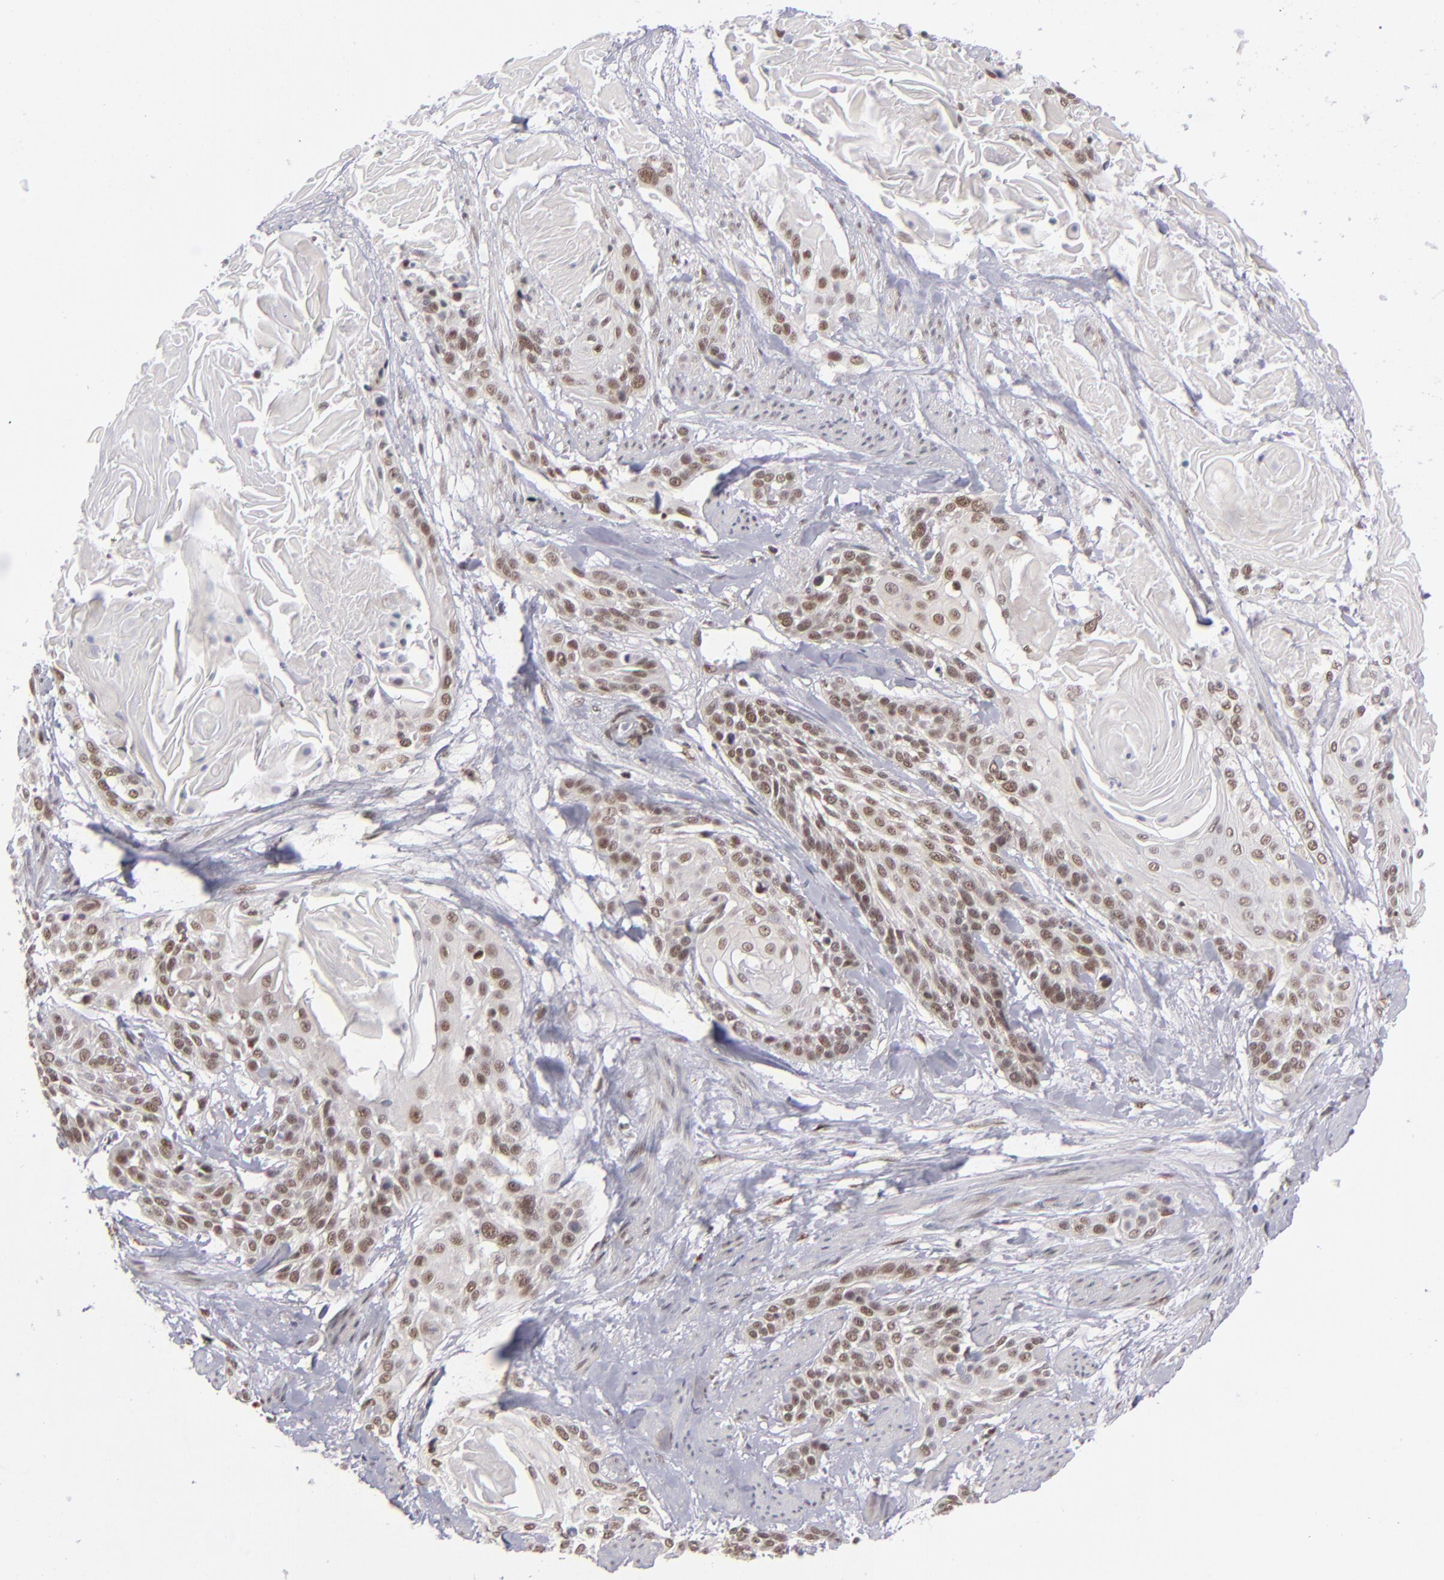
{"staining": {"intensity": "moderate", "quantity": ">75%", "location": "nuclear"}, "tissue": "cervical cancer", "cell_type": "Tumor cells", "image_type": "cancer", "snomed": [{"axis": "morphology", "description": "Squamous cell carcinoma, NOS"}, {"axis": "topography", "description": "Cervix"}], "caption": "A histopathology image showing moderate nuclear positivity in approximately >75% of tumor cells in cervical cancer (squamous cell carcinoma), as visualized by brown immunohistochemical staining.", "gene": "MLLT3", "patient": {"sex": "female", "age": 57}}